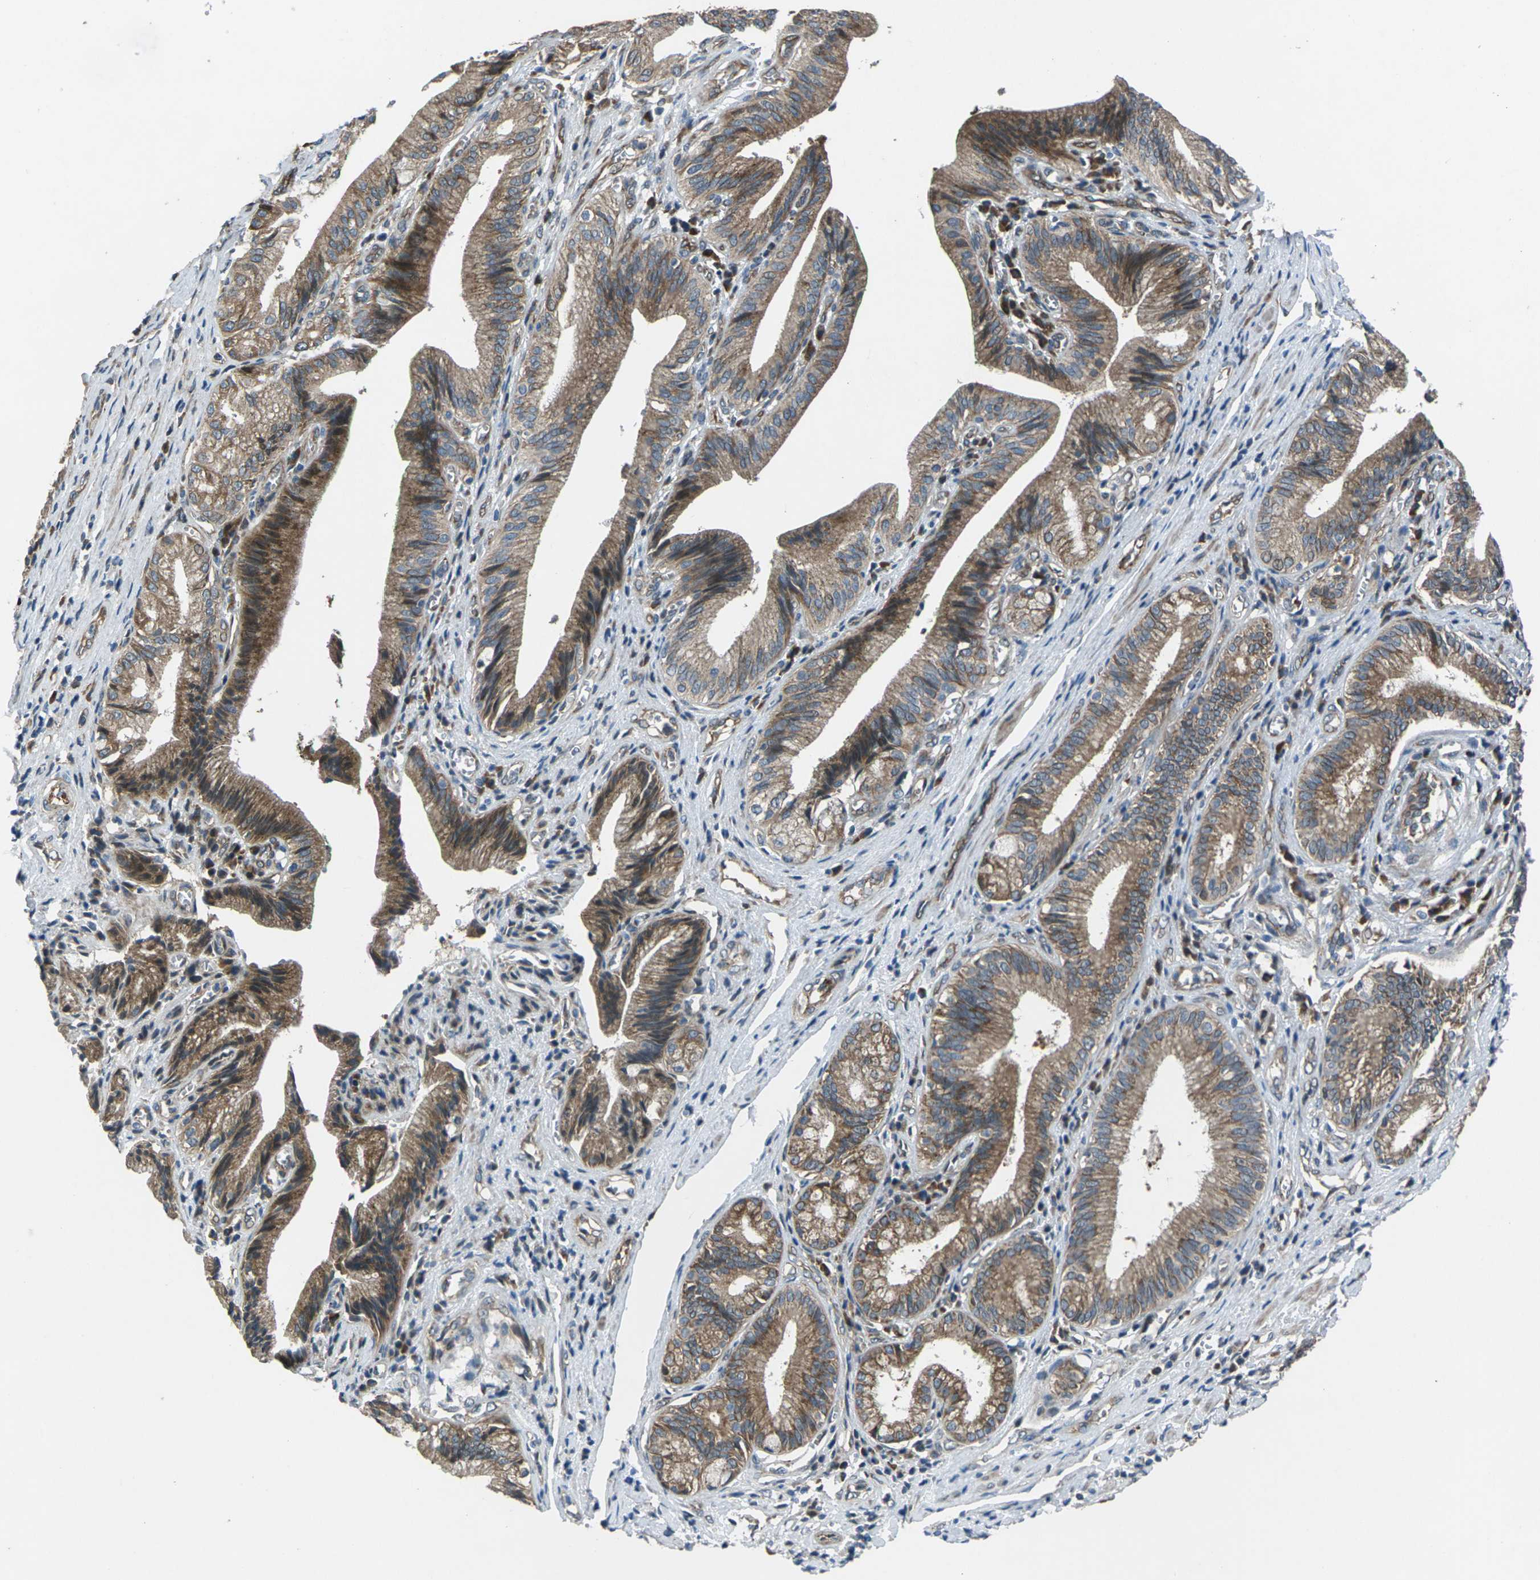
{"staining": {"intensity": "moderate", "quantity": ">75%", "location": "cytoplasmic/membranous"}, "tissue": "pancreatic cancer", "cell_type": "Tumor cells", "image_type": "cancer", "snomed": [{"axis": "morphology", "description": "Adenocarcinoma, NOS"}, {"axis": "topography", "description": "Pancreas"}], "caption": "Adenocarcinoma (pancreatic) tissue reveals moderate cytoplasmic/membranous staining in approximately >75% of tumor cells", "gene": "EDNRA", "patient": {"sex": "female", "age": 75}}